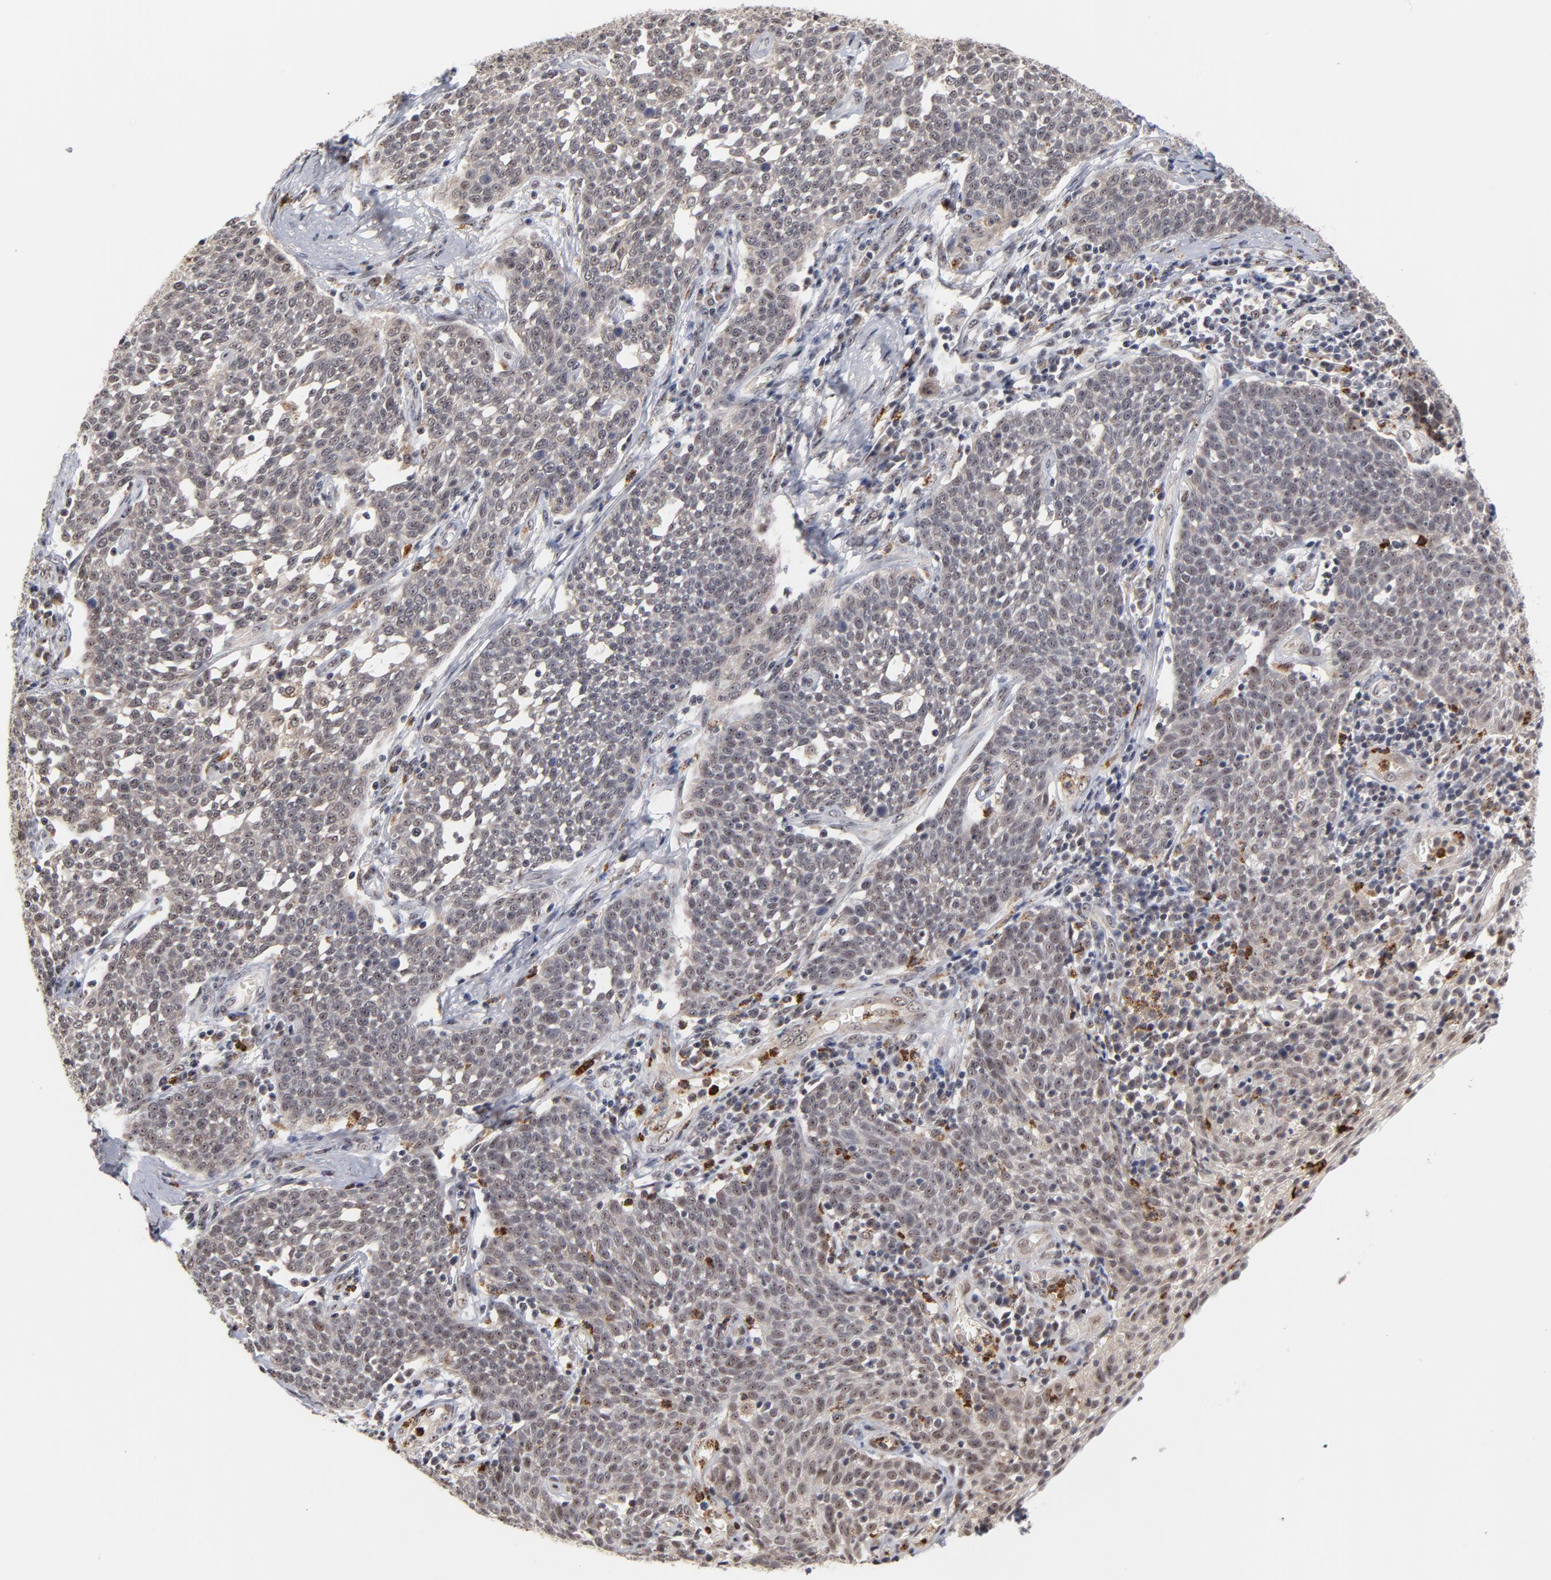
{"staining": {"intensity": "weak", "quantity": ">75%", "location": "nuclear"}, "tissue": "cervical cancer", "cell_type": "Tumor cells", "image_type": "cancer", "snomed": [{"axis": "morphology", "description": "Squamous cell carcinoma, NOS"}, {"axis": "topography", "description": "Cervix"}], "caption": "Weak nuclear expression for a protein is present in approximately >75% of tumor cells of cervical cancer using immunohistochemistry (IHC).", "gene": "ZNF419", "patient": {"sex": "female", "age": 34}}